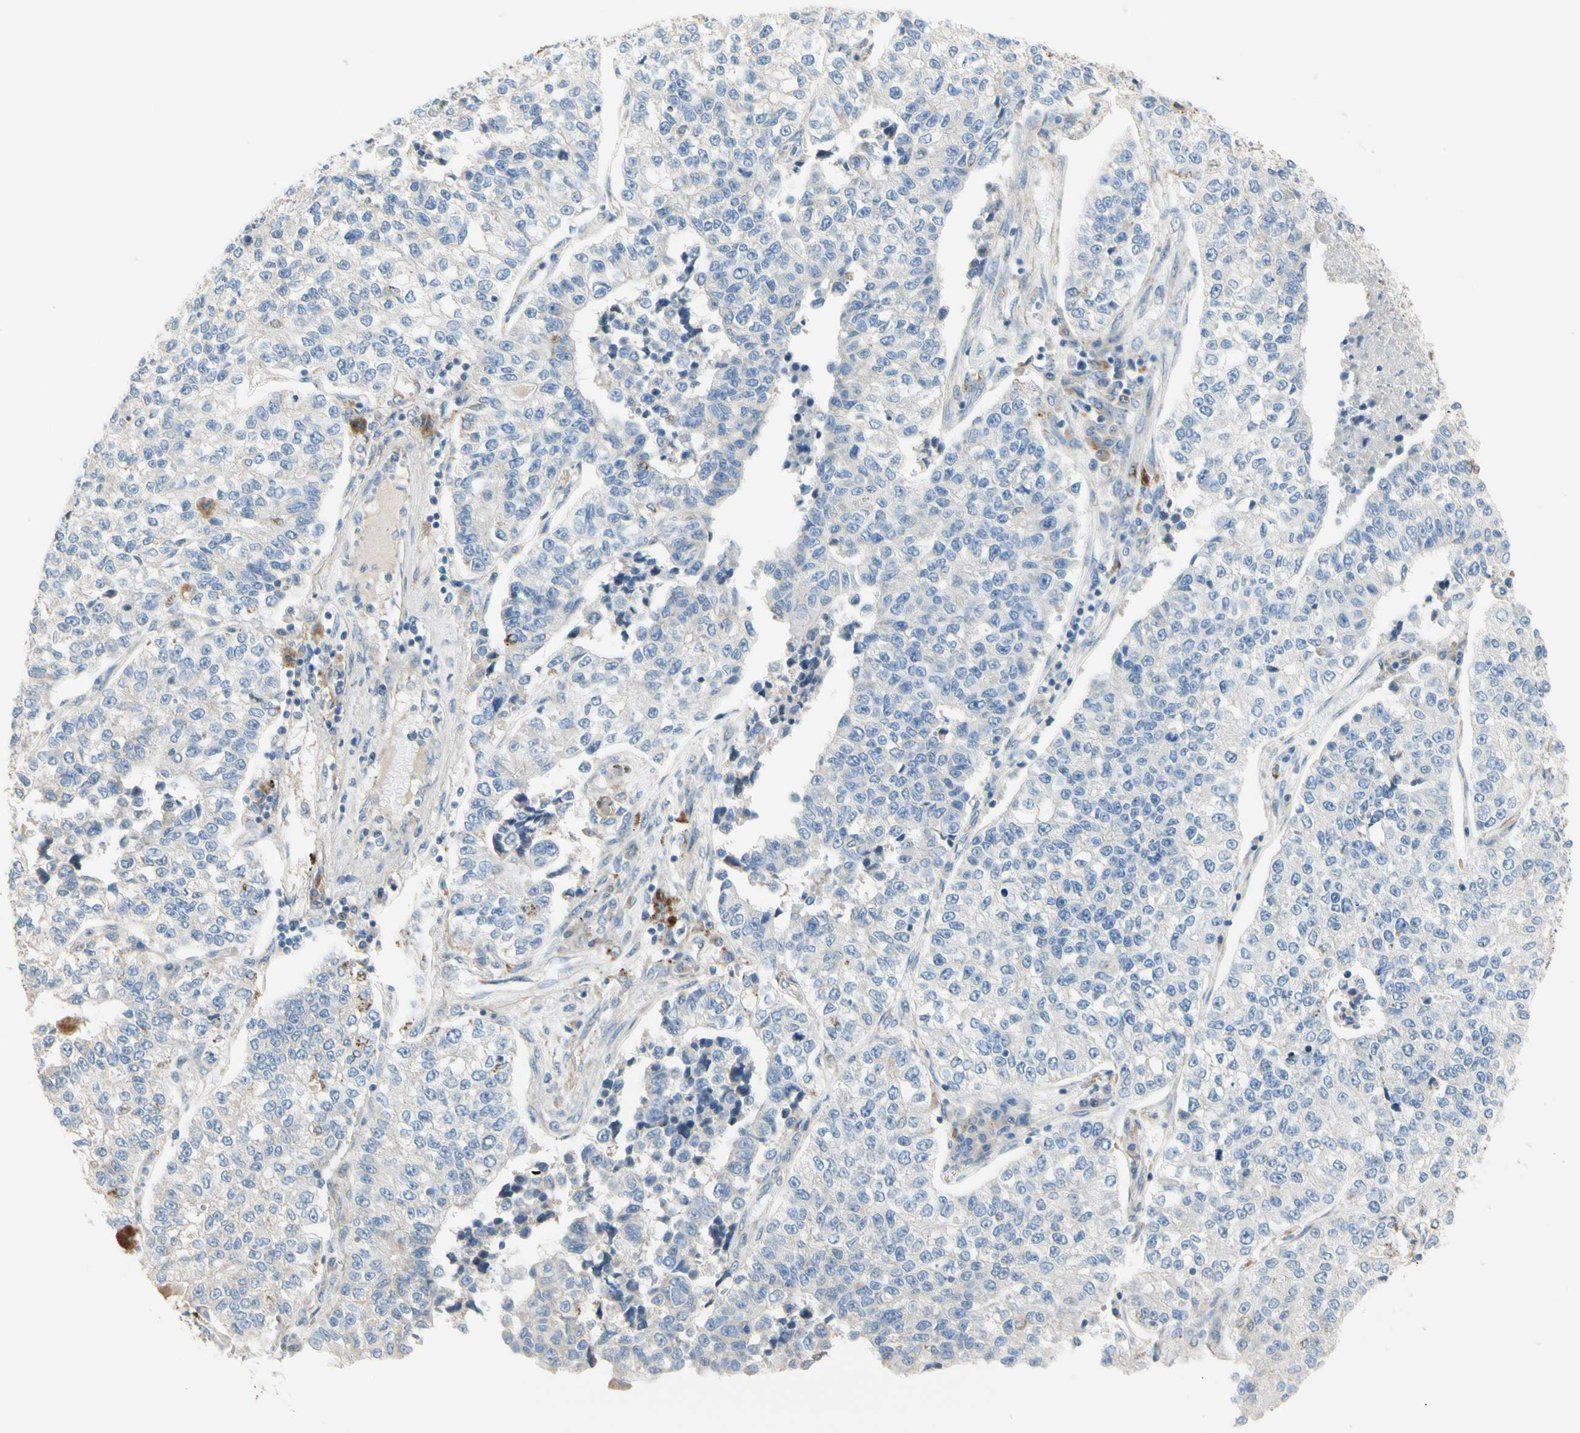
{"staining": {"intensity": "negative", "quantity": "none", "location": "none"}, "tissue": "lung cancer", "cell_type": "Tumor cells", "image_type": "cancer", "snomed": [{"axis": "morphology", "description": "Adenocarcinoma, NOS"}, {"axis": "topography", "description": "Lung"}], "caption": "An image of lung adenocarcinoma stained for a protein demonstrates no brown staining in tumor cells.", "gene": "EPHA3", "patient": {"sex": "male", "age": 49}}